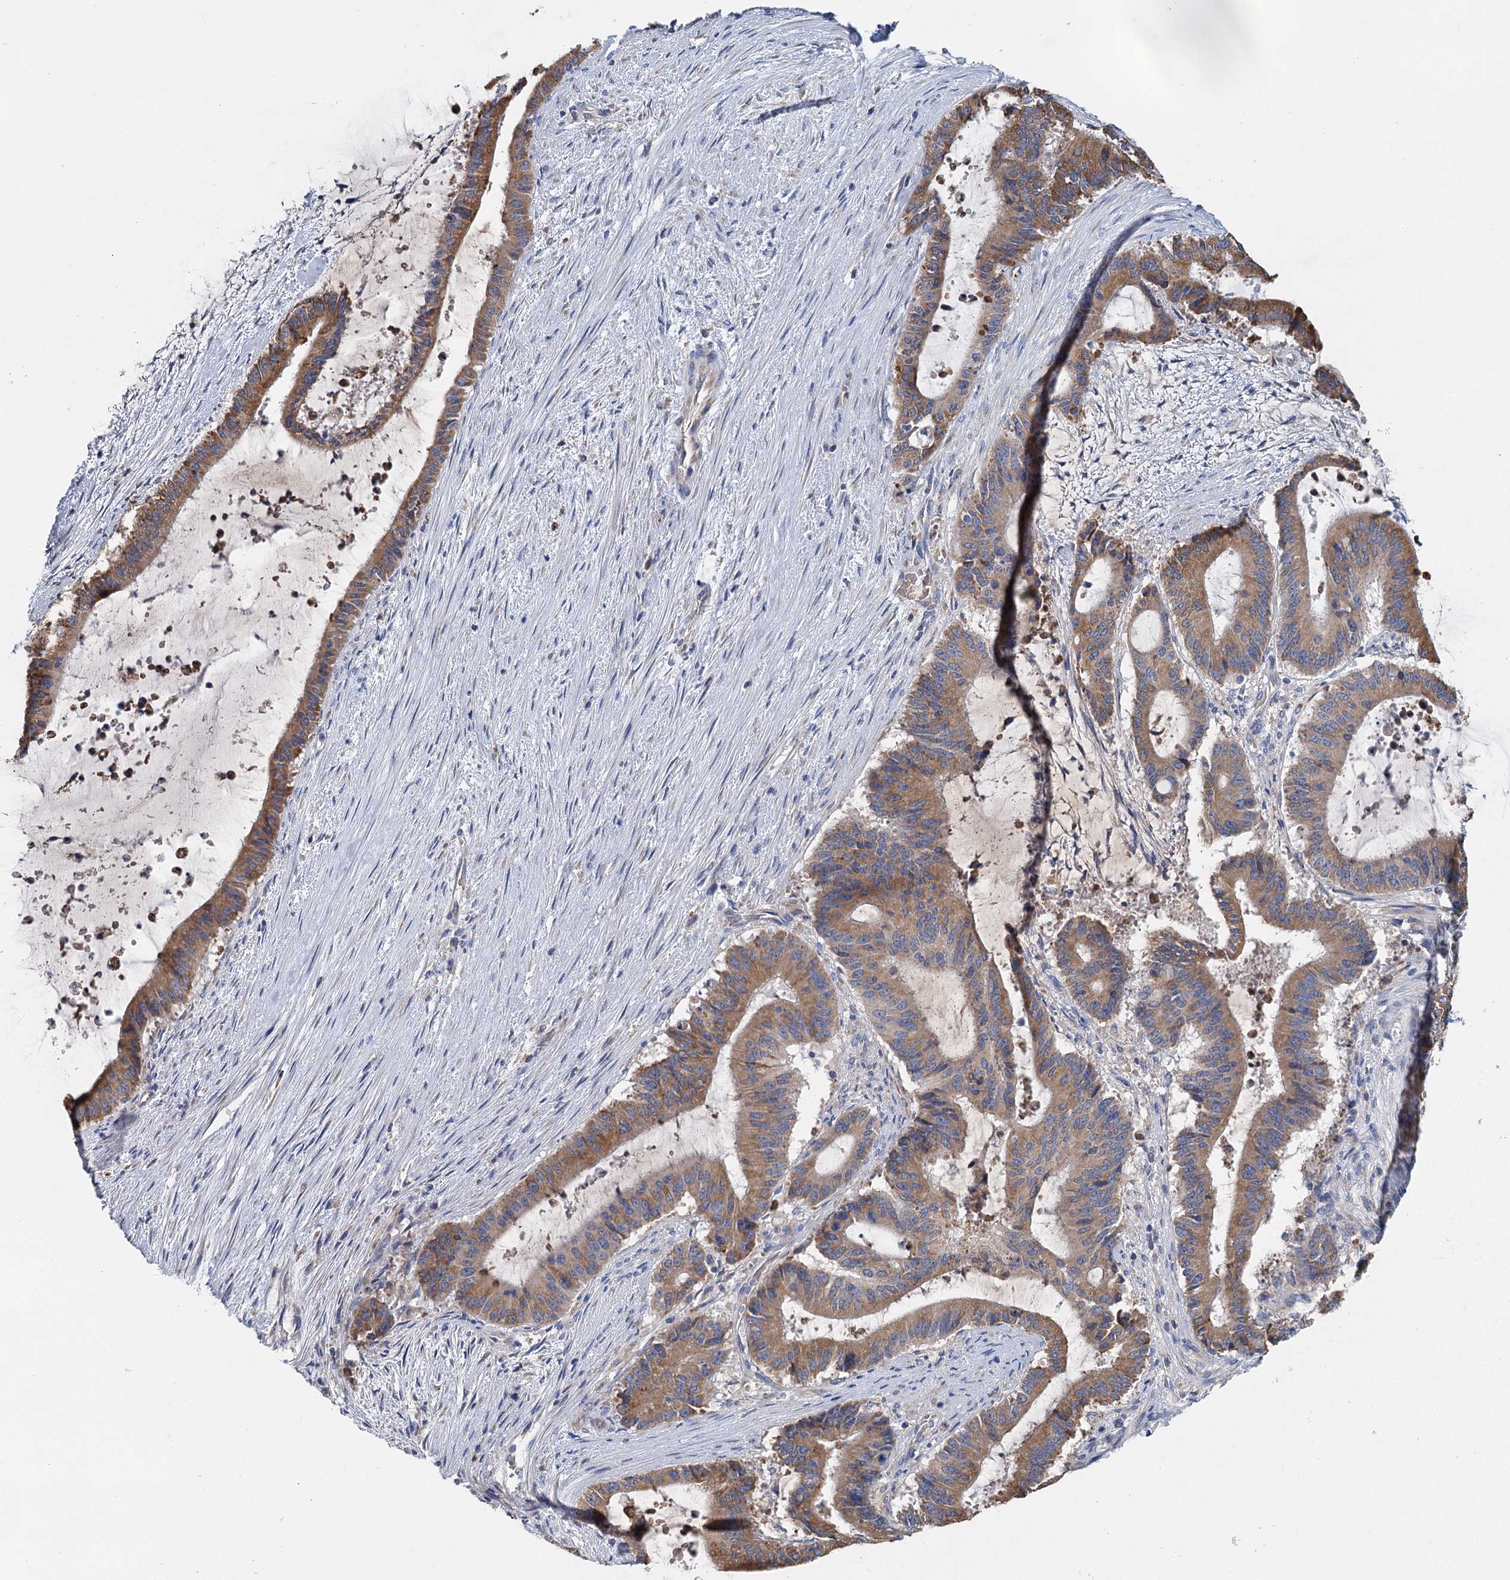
{"staining": {"intensity": "moderate", "quantity": ">75%", "location": "cytoplasmic/membranous"}, "tissue": "liver cancer", "cell_type": "Tumor cells", "image_type": "cancer", "snomed": [{"axis": "morphology", "description": "Normal tissue, NOS"}, {"axis": "morphology", "description": "Cholangiocarcinoma"}, {"axis": "topography", "description": "Liver"}, {"axis": "topography", "description": "Peripheral nerve tissue"}], "caption": "High-power microscopy captured an IHC image of liver cancer, revealing moderate cytoplasmic/membranous expression in approximately >75% of tumor cells.", "gene": "ANKRD16", "patient": {"sex": "female", "age": 73}}